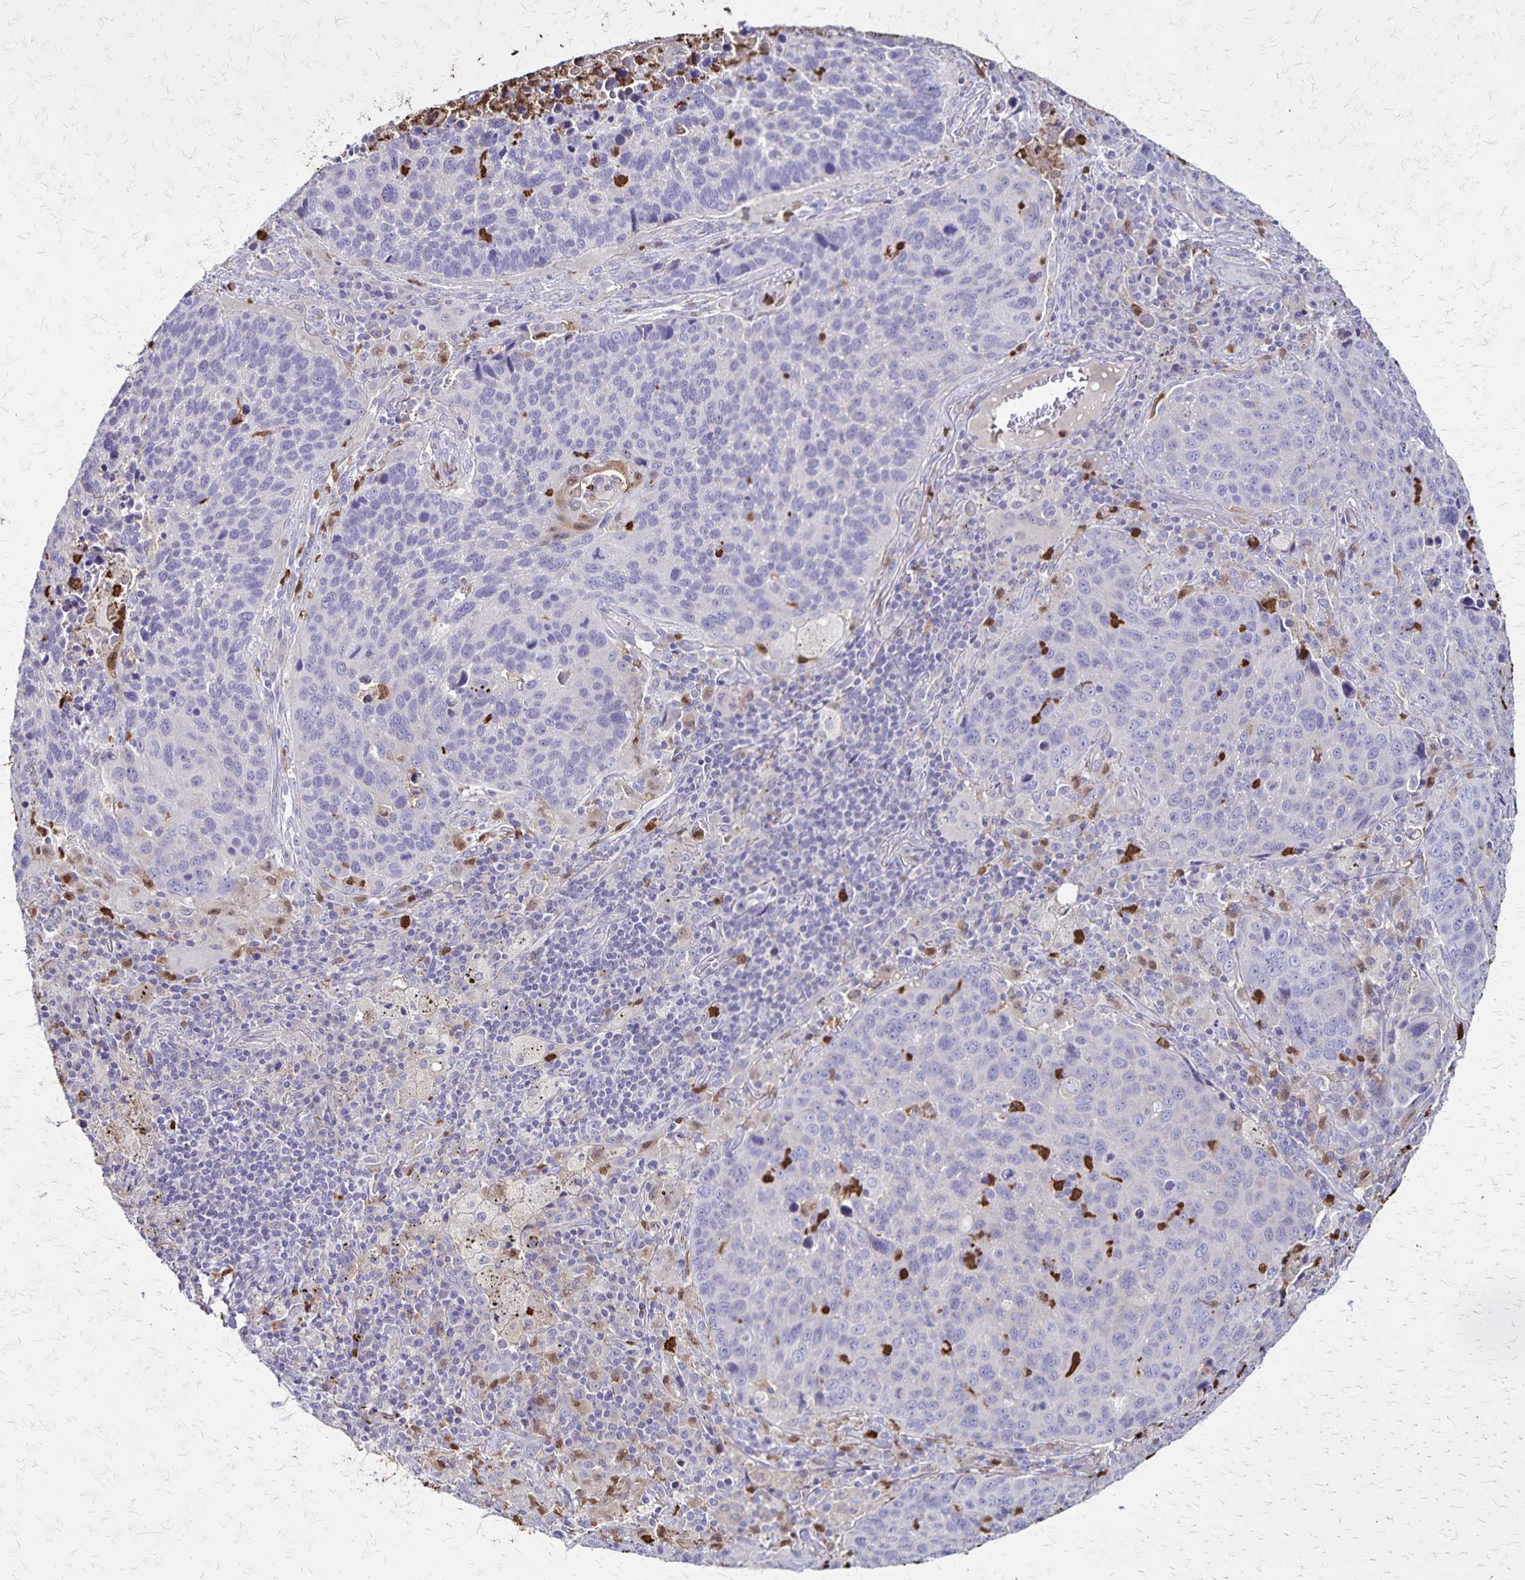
{"staining": {"intensity": "negative", "quantity": "none", "location": "none"}, "tissue": "lung cancer", "cell_type": "Tumor cells", "image_type": "cancer", "snomed": [{"axis": "morphology", "description": "Squamous cell carcinoma, NOS"}, {"axis": "topography", "description": "Lung"}], "caption": "Immunohistochemical staining of lung squamous cell carcinoma exhibits no significant positivity in tumor cells.", "gene": "ULBP3", "patient": {"sex": "male", "age": 68}}